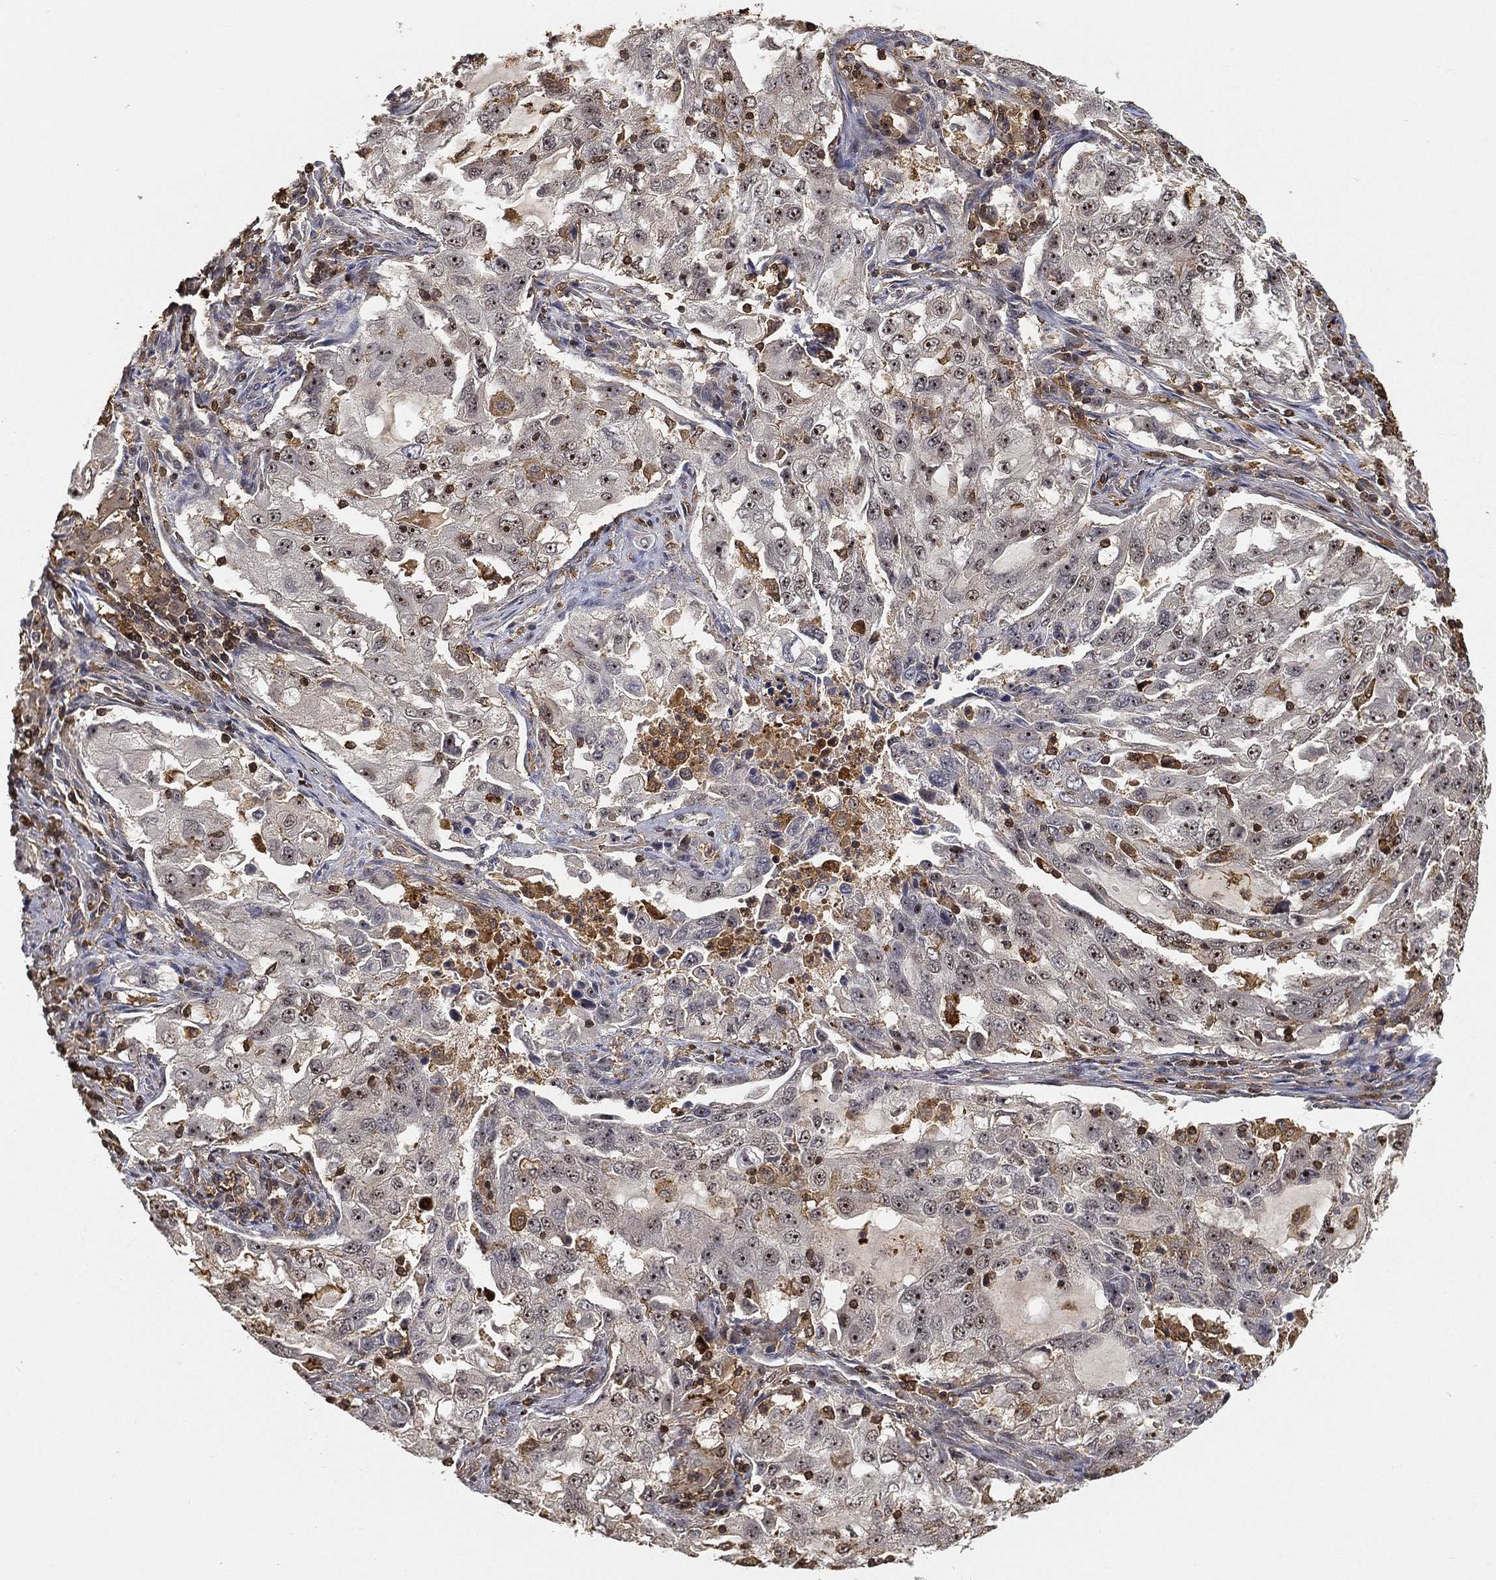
{"staining": {"intensity": "weak", "quantity": "<25%", "location": "cytoplasmic/membranous"}, "tissue": "lung cancer", "cell_type": "Tumor cells", "image_type": "cancer", "snomed": [{"axis": "morphology", "description": "Adenocarcinoma, NOS"}, {"axis": "topography", "description": "Lung"}], "caption": "This histopathology image is of lung cancer (adenocarcinoma) stained with IHC to label a protein in brown with the nuclei are counter-stained blue. There is no positivity in tumor cells. (DAB (3,3'-diaminobenzidine) immunohistochemistry, high magnification).", "gene": "CRYL1", "patient": {"sex": "female", "age": 61}}